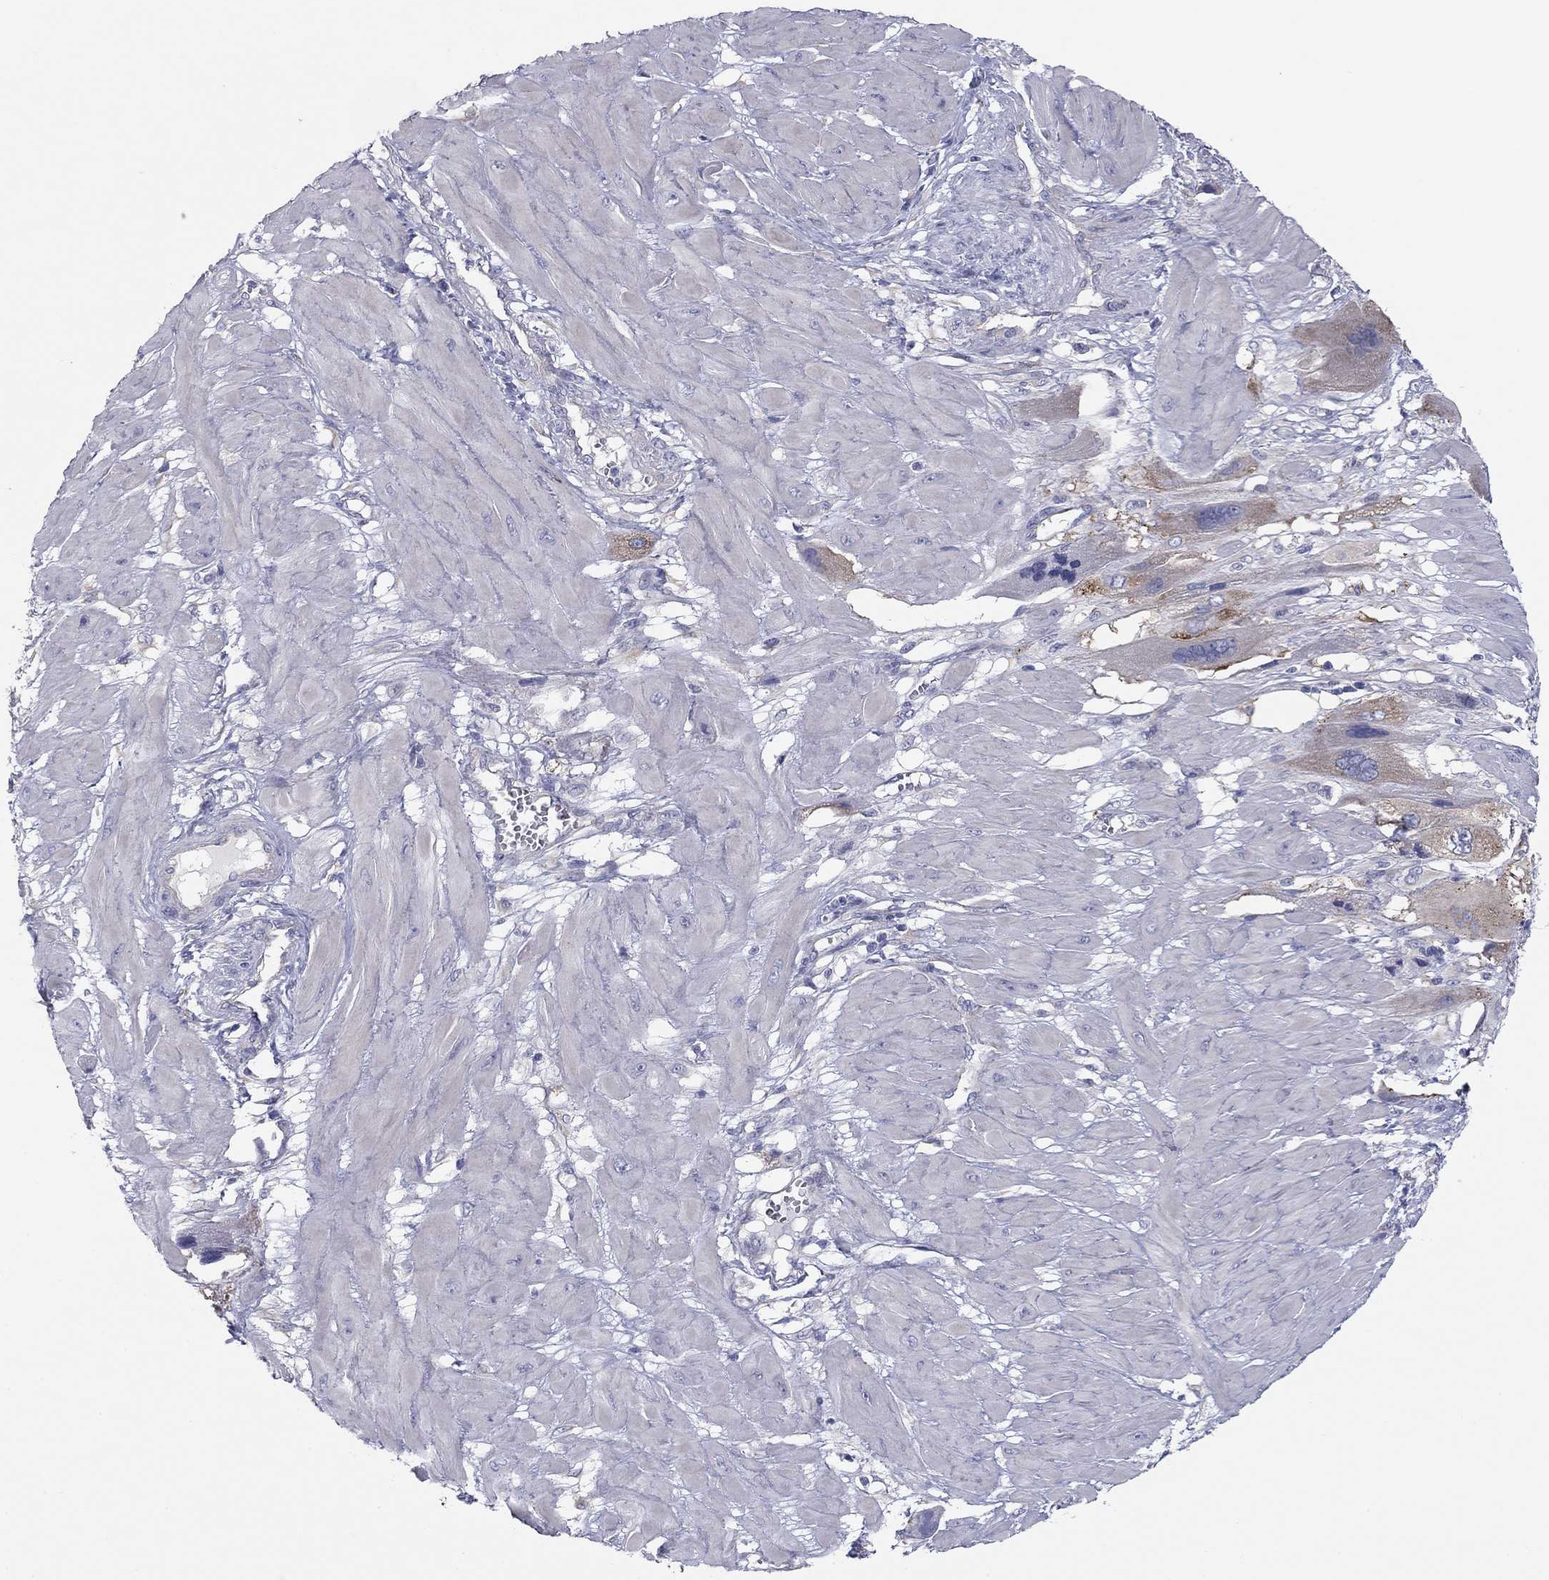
{"staining": {"intensity": "moderate", "quantity": ">75%", "location": "cytoplasmic/membranous"}, "tissue": "cervical cancer", "cell_type": "Tumor cells", "image_type": "cancer", "snomed": [{"axis": "morphology", "description": "Squamous cell carcinoma, NOS"}, {"axis": "topography", "description": "Cervix"}], "caption": "Tumor cells exhibit moderate cytoplasmic/membranous positivity in approximately >75% of cells in squamous cell carcinoma (cervical).", "gene": "SEPTIN3", "patient": {"sex": "female", "age": 34}}